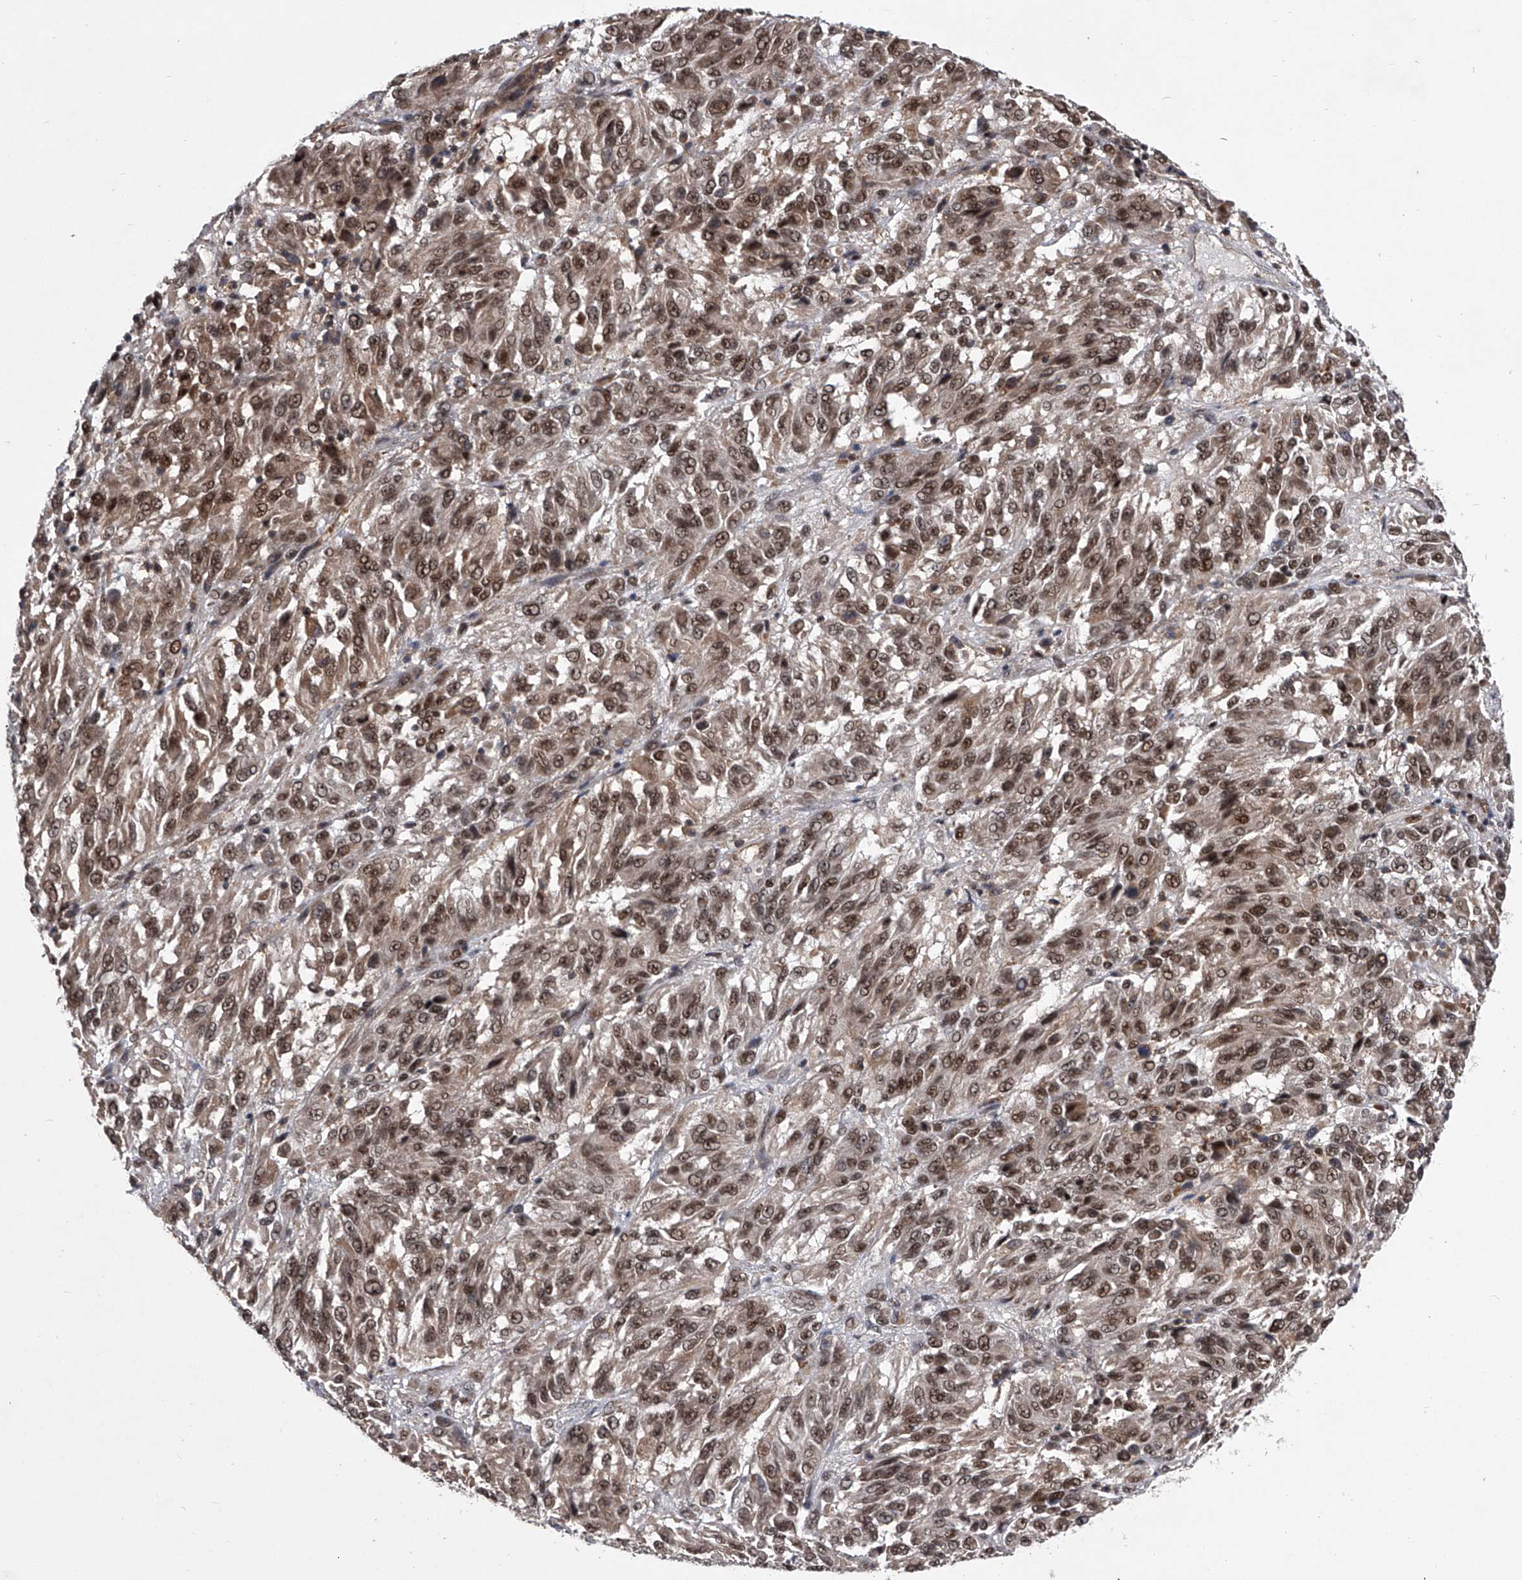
{"staining": {"intensity": "moderate", "quantity": ">75%", "location": "cytoplasmic/membranous,nuclear"}, "tissue": "melanoma", "cell_type": "Tumor cells", "image_type": "cancer", "snomed": [{"axis": "morphology", "description": "Malignant melanoma, Metastatic site"}, {"axis": "topography", "description": "Lung"}], "caption": "Malignant melanoma (metastatic site) stained with a protein marker shows moderate staining in tumor cells.", "gene": "CMTR1", "patient": {"sex": "male", "age": 64}}